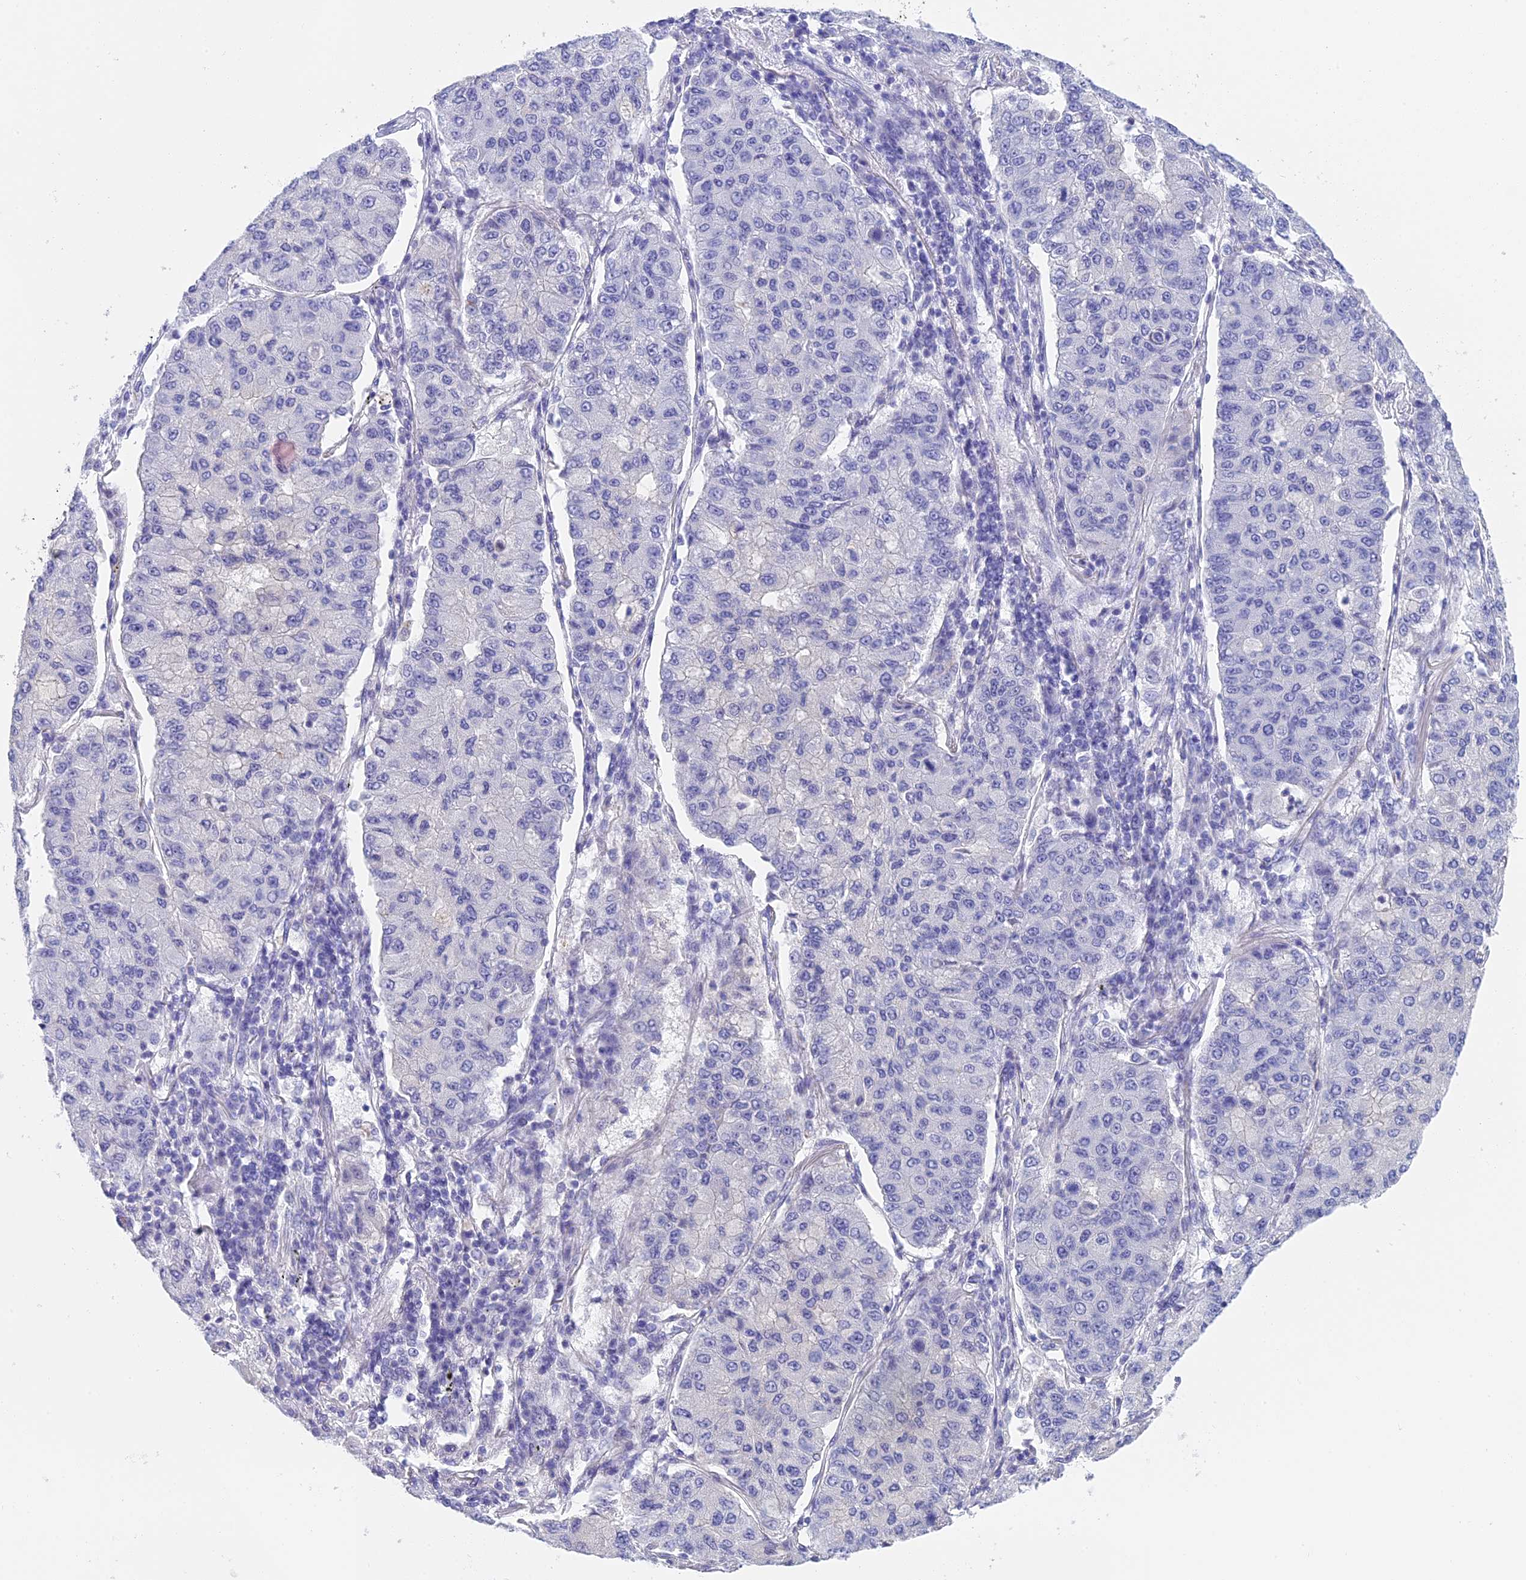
{"staining": {"intensity": "negative", "quantity": "none", "location": "none"}, "tissue": "lung cancer", "cell_type": "Tumor cells", "image_type": "cancer", "snomed": [{"axis": "morphology", "description": "Squamous cell carcinoma, NOS"}, {"axis": "topography", "description": "Lung"}], "caption": "Protein analysis of lung cancer (squamous cell carcinoma) exhibits no significant positivity in tumor cells.", "gene": "TACSTD2", "patient": {"sex": "male", "age": 74}}